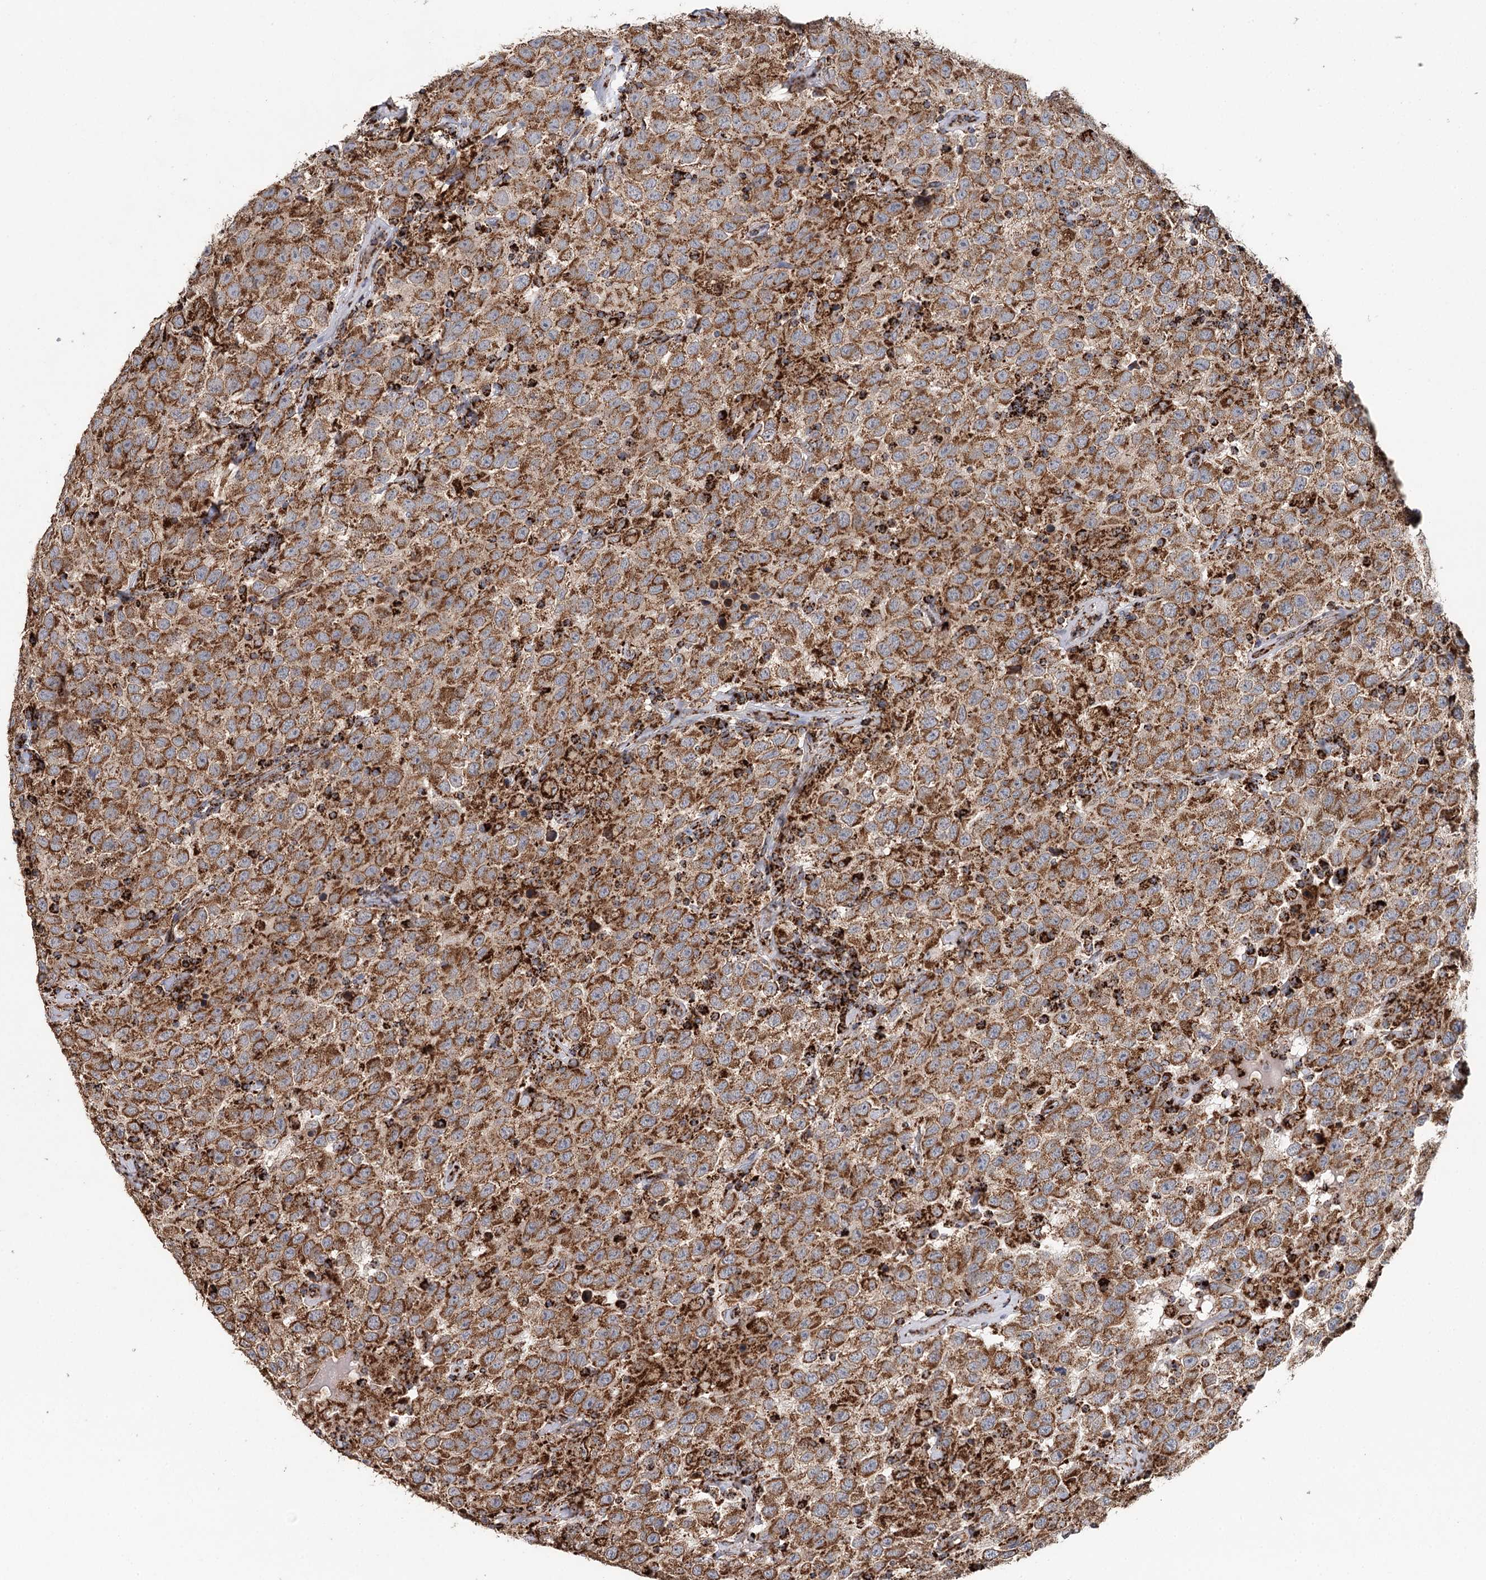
{"staining": {"intensity": "moderate", "quantity": ">75%", "location": "cytoplasmic/membranous"}, "tissue": "testis cancer", "cell_type": "Tumor cells", "image_type": "cancer", "snomed": [{"axis": "morphology", "description": "Seminoma, NOS"}, {"axis": "topography", "description": "Testis"}], "caption": "Testis cancer stained for a protein (brown) shows moderate cytoplasmic/membranous positive positivity in approximately >75% of tumor cells.", "gene": "APH1A", "patient": {"sex": "male", "age": 41}}